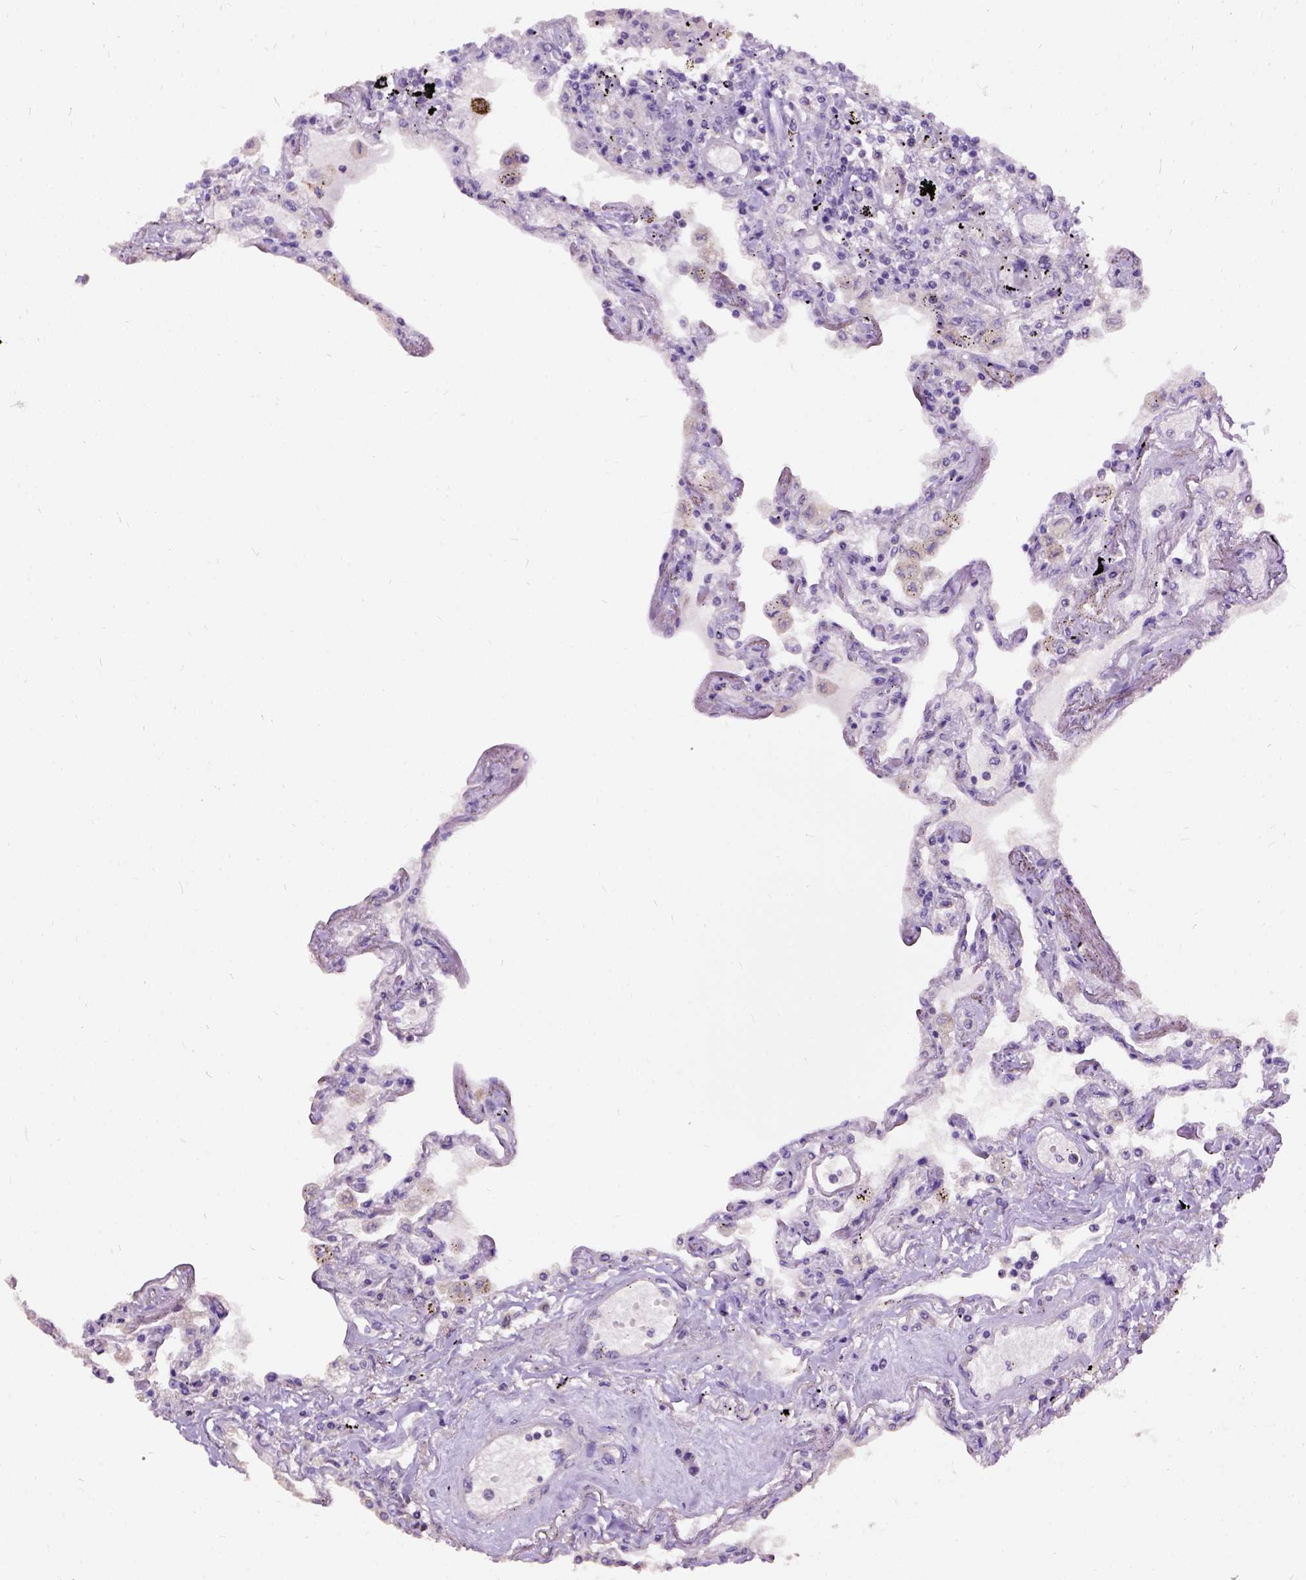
{"staining": {"intensity": "weak", "quantity": "25%-75%", "location": "cytoplasmic/membranous"}, "tissue": "lung", "cell_type": "Alveolar cells", "image_type": "normal", "snomed": [{"axis": "morphology", "description": "Normal tissue, NOS"}, {"axis": "morphology", "description": "Adenocarcinoma, NOS"}, {"axis": "topography", "description": "Cartilage tissue"}, {"axis": "topography", "description": "Lung"}], "caption": "Protein expression analysis of benign lung reveals weak cytoplasmic/membranous positivity in about 25%-75% of alveolar cells. (DAB (3,3'-diaminobenzidine) = brown stain, brightfield microscopy at high magnification).", "gene": "DQX1", "patient": {"sex": "female", "age": 67}}